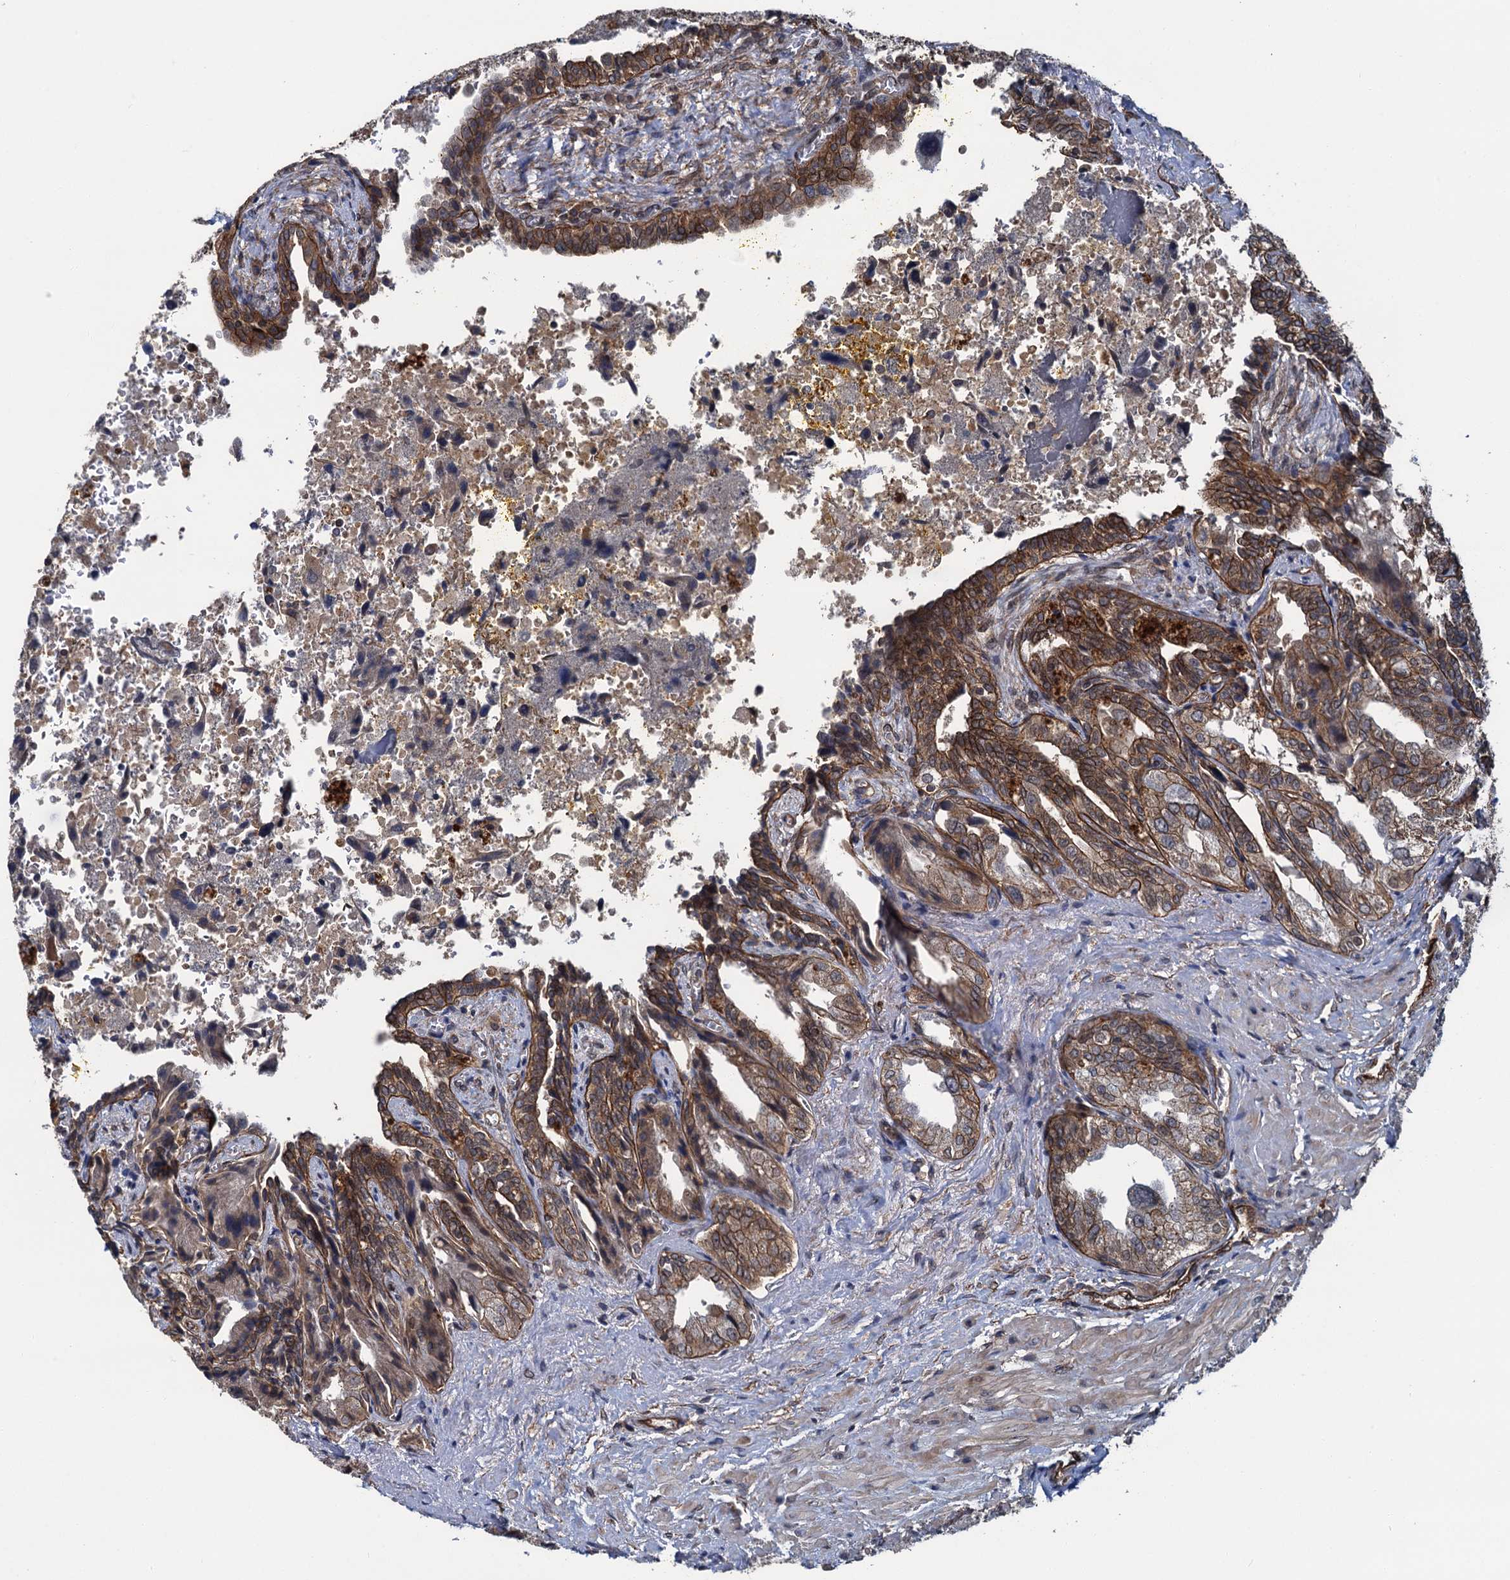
{"staining": {"intensity": "moderate", "quantity": ">75%", "location": "cytoplasmic/membranous"}, "tissue": "seminal vesicle", "cell_type": "Glandular cells", "image_type": "normal", "snomed": [{"axis": "morphology", "description": "Normal tissue, NOS"}, {"axis": "topography", "description": "Seminal veicle"}], "caption": "Protein staining of unremarkable seminal vesicle demonstrates moderate cytoplasmic/membranous staining in approximately >75% of glandular cells. The staining was performed using DAB (3,3'-diaminobenzidine), with brown indicating positive protein expression. Nuclei are stained blue with hematoxylin.", "gene": "ZFYVE19", "patient": {"sex": "male", "age": 63}}